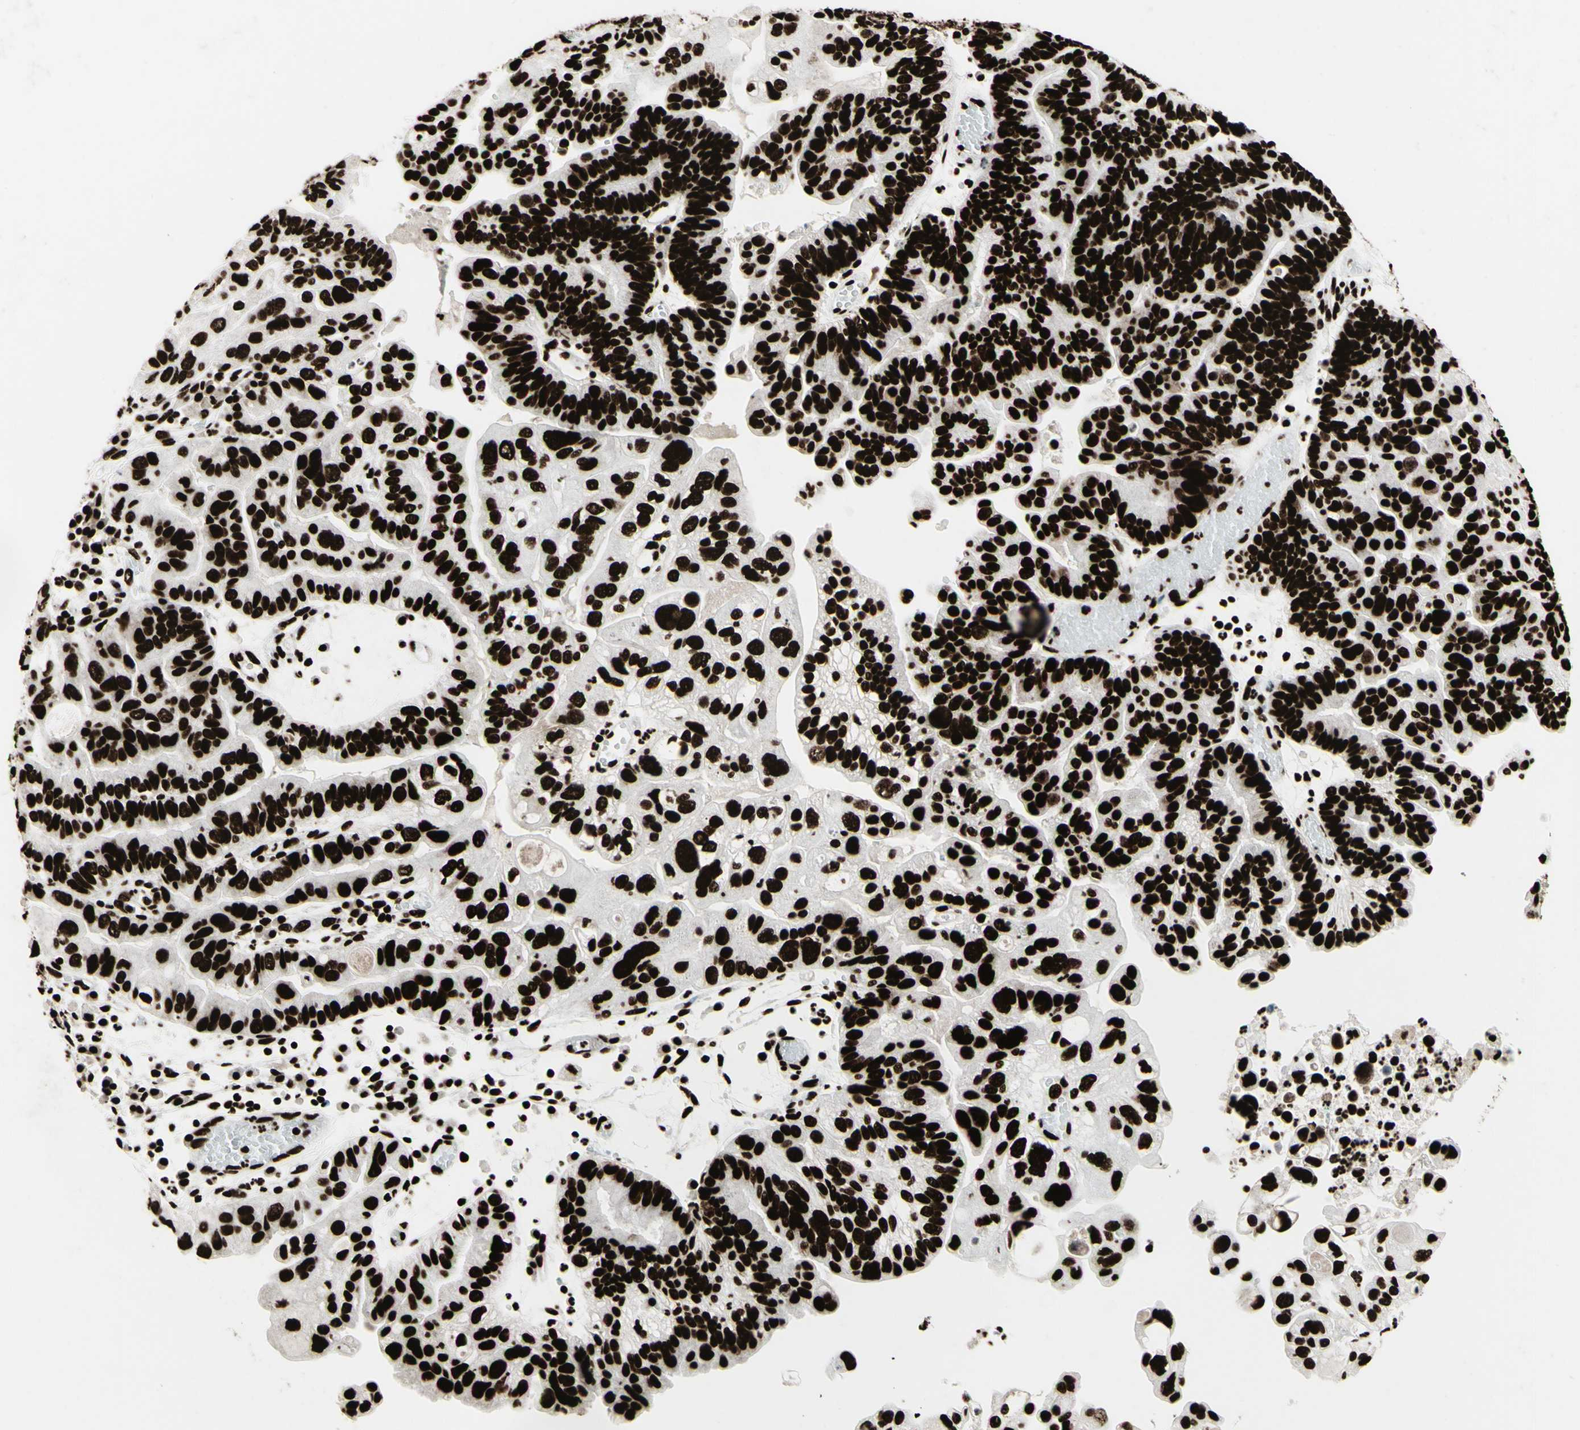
{"staining": {"intensity": "strong", "quantity": ">75%", "location": "nuclear"}, "tissue": "ovarian cancer", "cell_type": "Tumor cells", "image_type": "cancer", "snomed": [{"axis": "morphology", "description": "Cystadenocarcinoma, serous, NOS"}, {"axis": "topography", "description": "Ovary"}], "caption": "The photomicrograph shows immunohistochemical staining of ovarian serous cystadenocarcinoma. There is strong nuclear staining is seen in about >75% of tumor cells.", "gene": "U2AF2", "patient": {"sex": "female", "age": 56}}